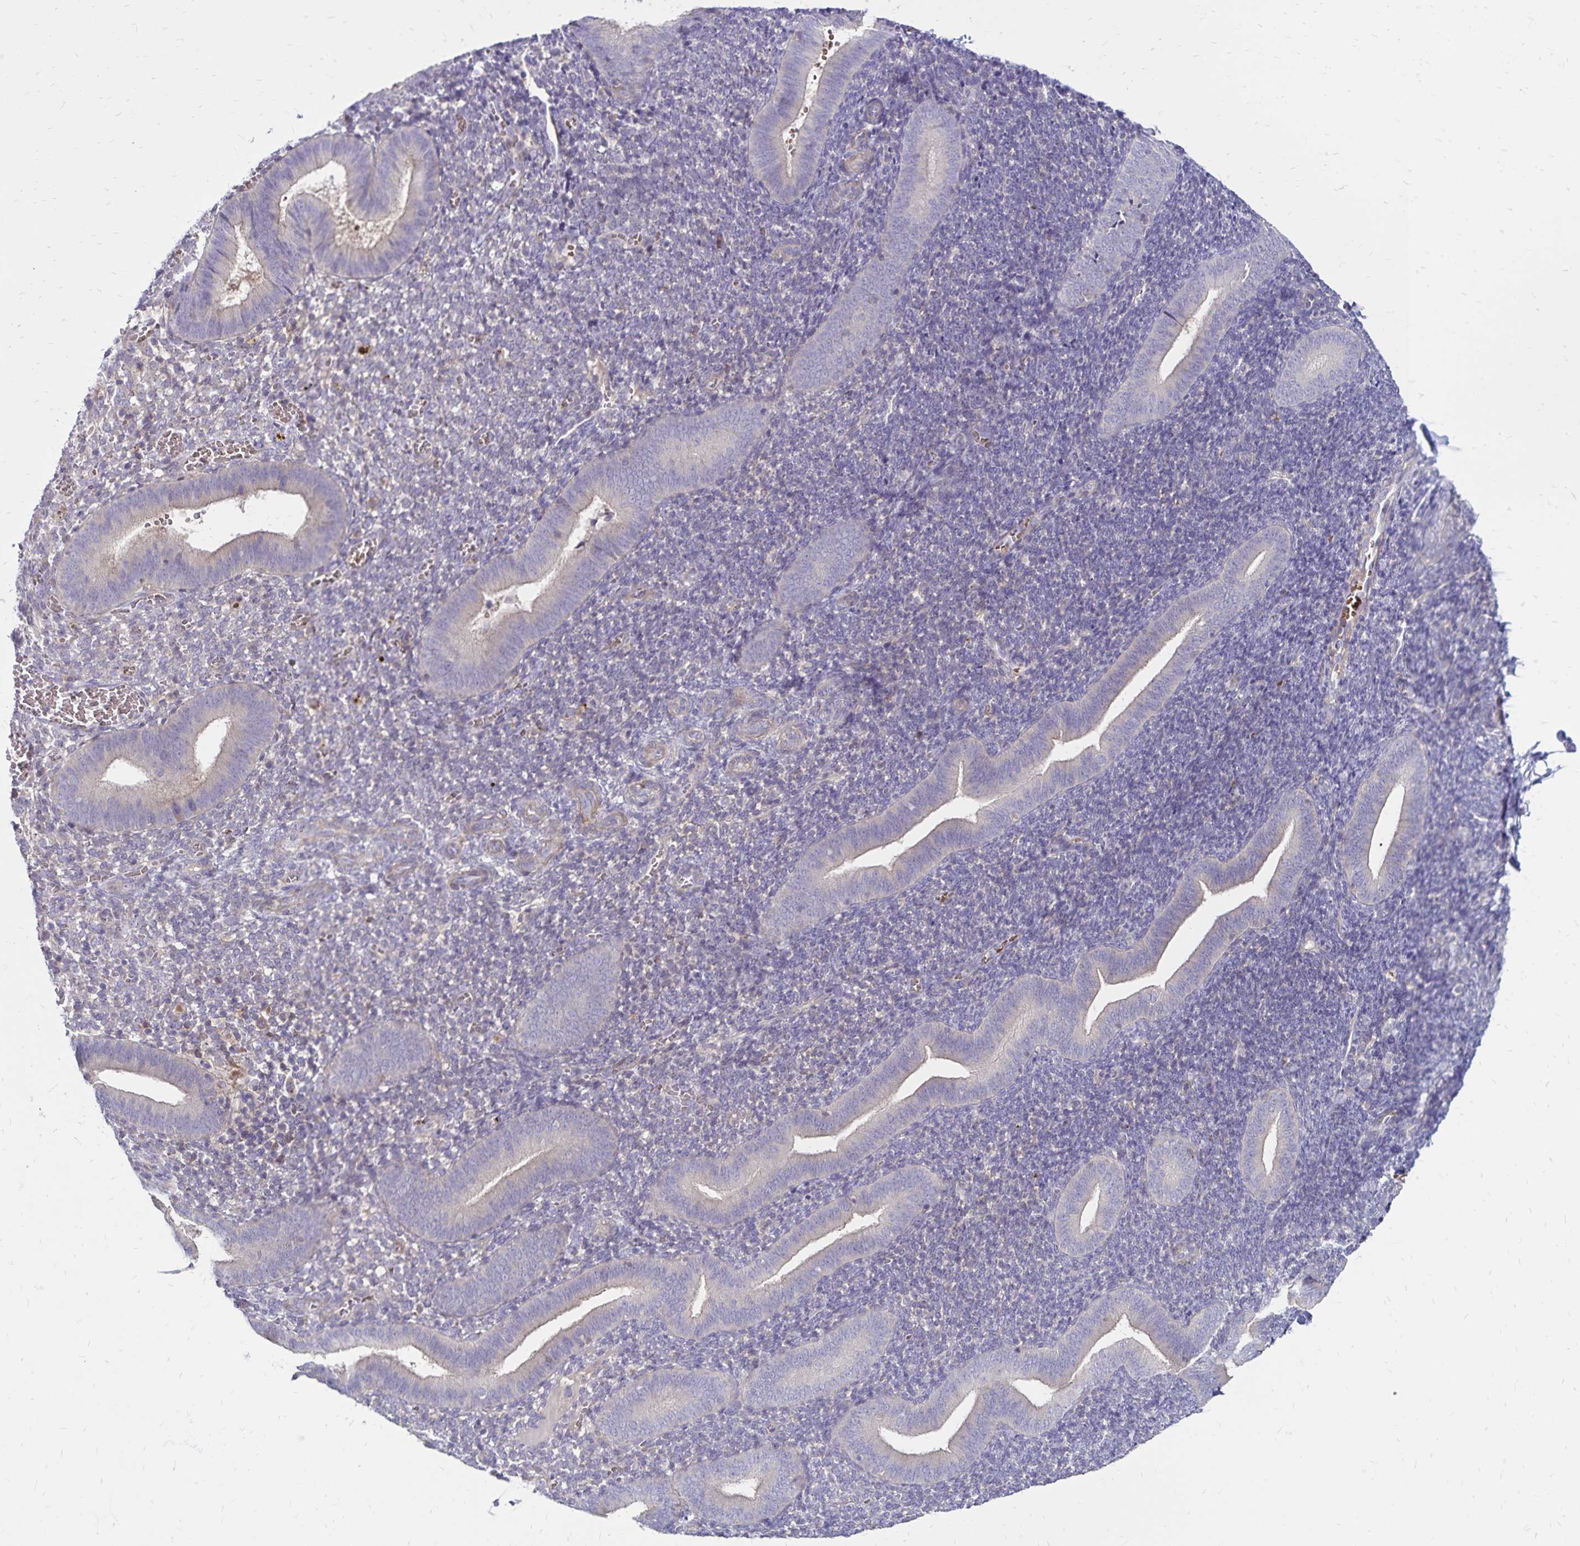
{"staining": {"intensity": "negative", "quantity": "none", "location": "none"}, "tissue": "endometrium", "cell_type": "Cells in endometrial stroma", "image_type": "normal", "snomed": [{"axis": "morphology", "description": "Normal tissue, NOS"}, {"axis": "topography", "description": "Endometrium"}], "caption": "Immunohistochemistry (IHC) photomicrograph of benign endometrium: human endometrium stained with DAB reveals no significant protein expression in cells in endometrial stroma. (DAB immunohistochemistry, high magnification).", "gene": "FSD1", "patient": {"sex": "female", "age": 25}}